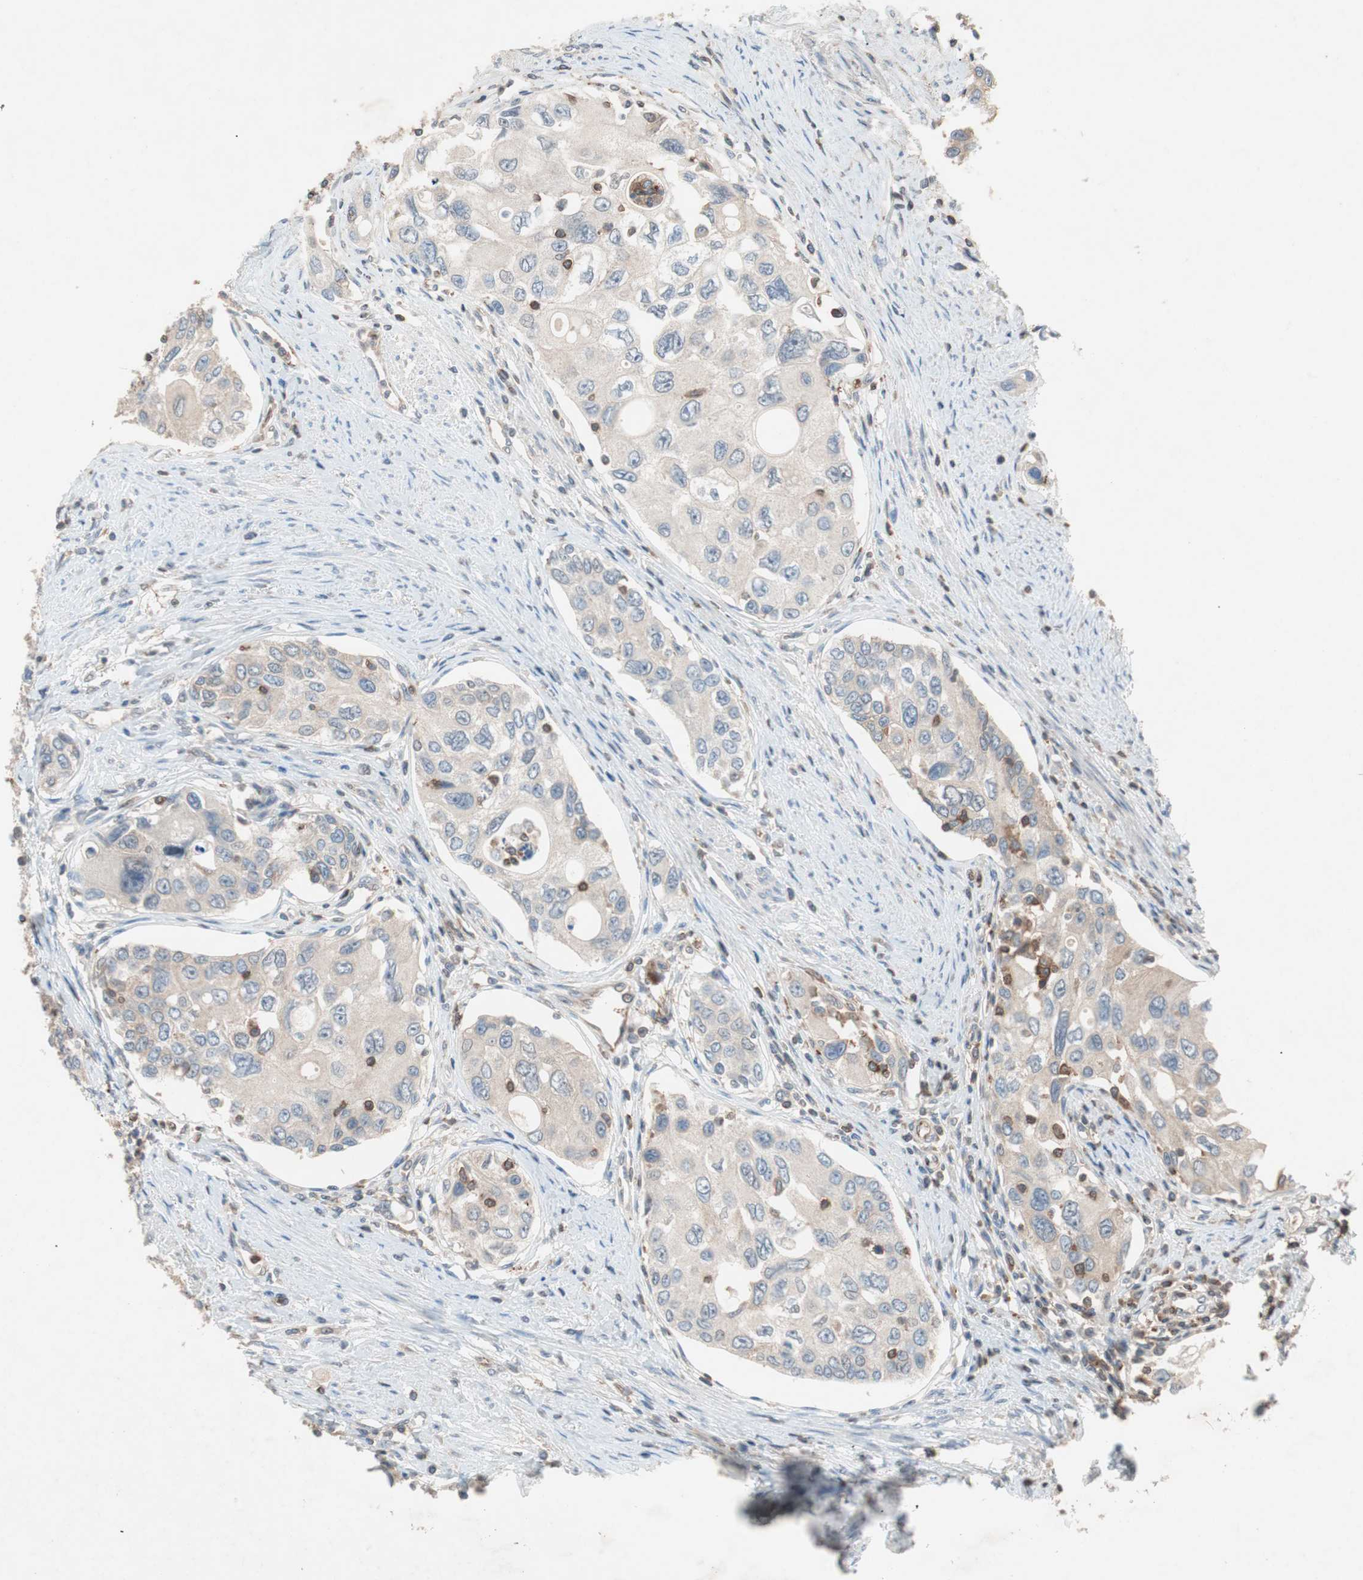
{"staining": {"intensity": "negative", "quantity": "none", "location": "none"}, "tissue": "urothelial cancer", "cell_type": "Tumor cells", "image_type": "cancer", "snomed": [{"axis": "morphology", "description": "Urothelial carcinoma, High grade"}, {"axis": "topography", "description": "Urinary bladder"}], "caption": "Immunohistochemical staining of human urothelial carcinoma (high-grade) reveals no significant expression in tumor cells. The staining was performed using DAB to visualize the protein expression in brown, while the nuclei were stained in blue with hematoxylin (Magnification: 20x).", "gene": "GALT", "patient": {"sex": "female", "age": 56}}